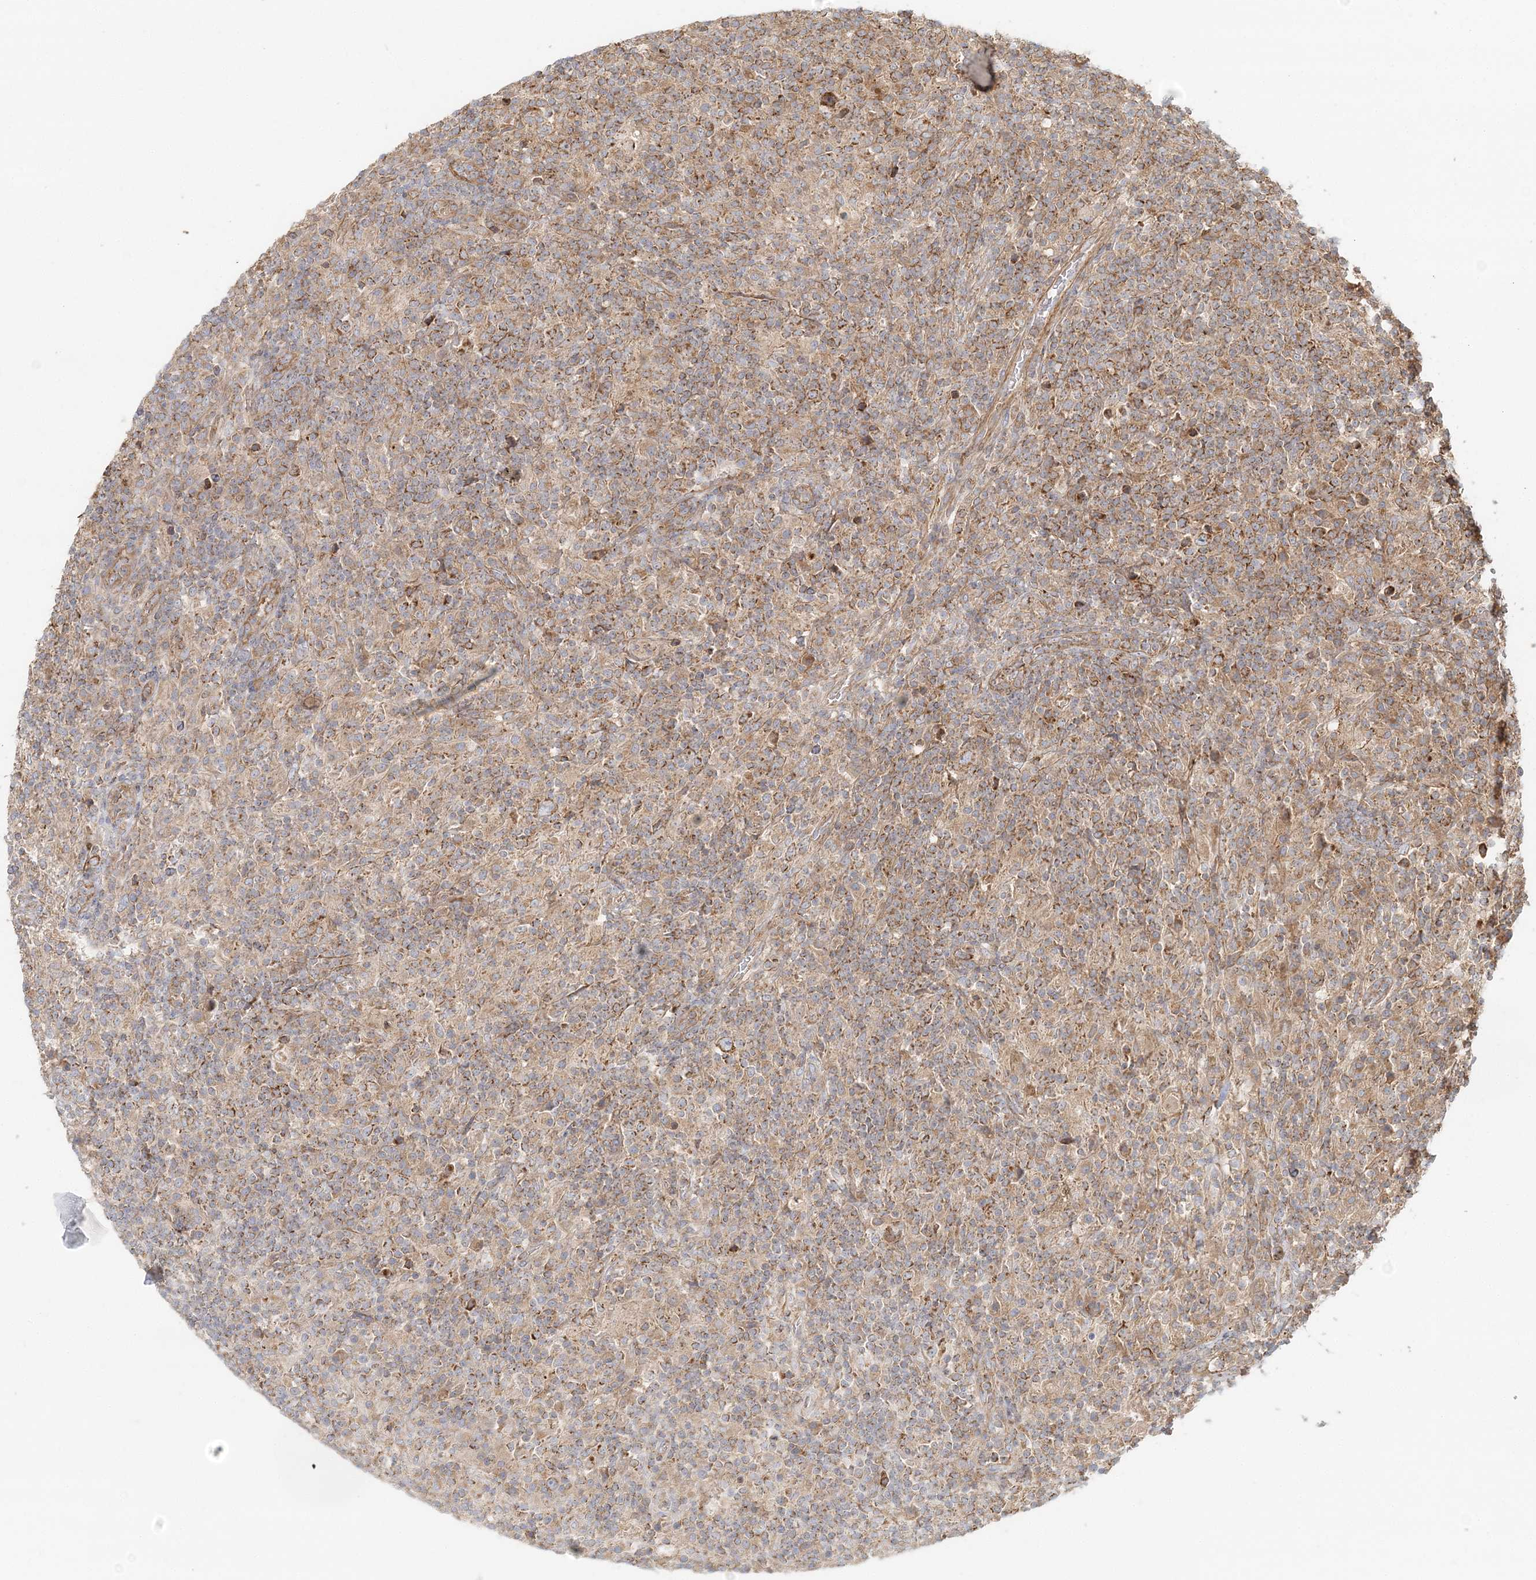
{"staining": {"intensity": "moderate", "quantity": ">75%", "location": "cytoplasmic/membranous"}, "tissue": "lymphoma", "cell_type": "Tumor cells", "image_type": "cancer", "snomed": [{"axis": "morphology", "description": "Hodgkin's disease, NOS"}, {"axis": "topography", "description": "Lymph node"}], "caption": "High-power microscopy captured an immunohistochemistry (IHC) photomicrograph of Hodgkin's disease, revealing moderate cytoplasmic/membranous staining in approximately >75% of tumor cells.", "gene": "KIAA0232", "patient": {"sex": "male", "age": 70}}